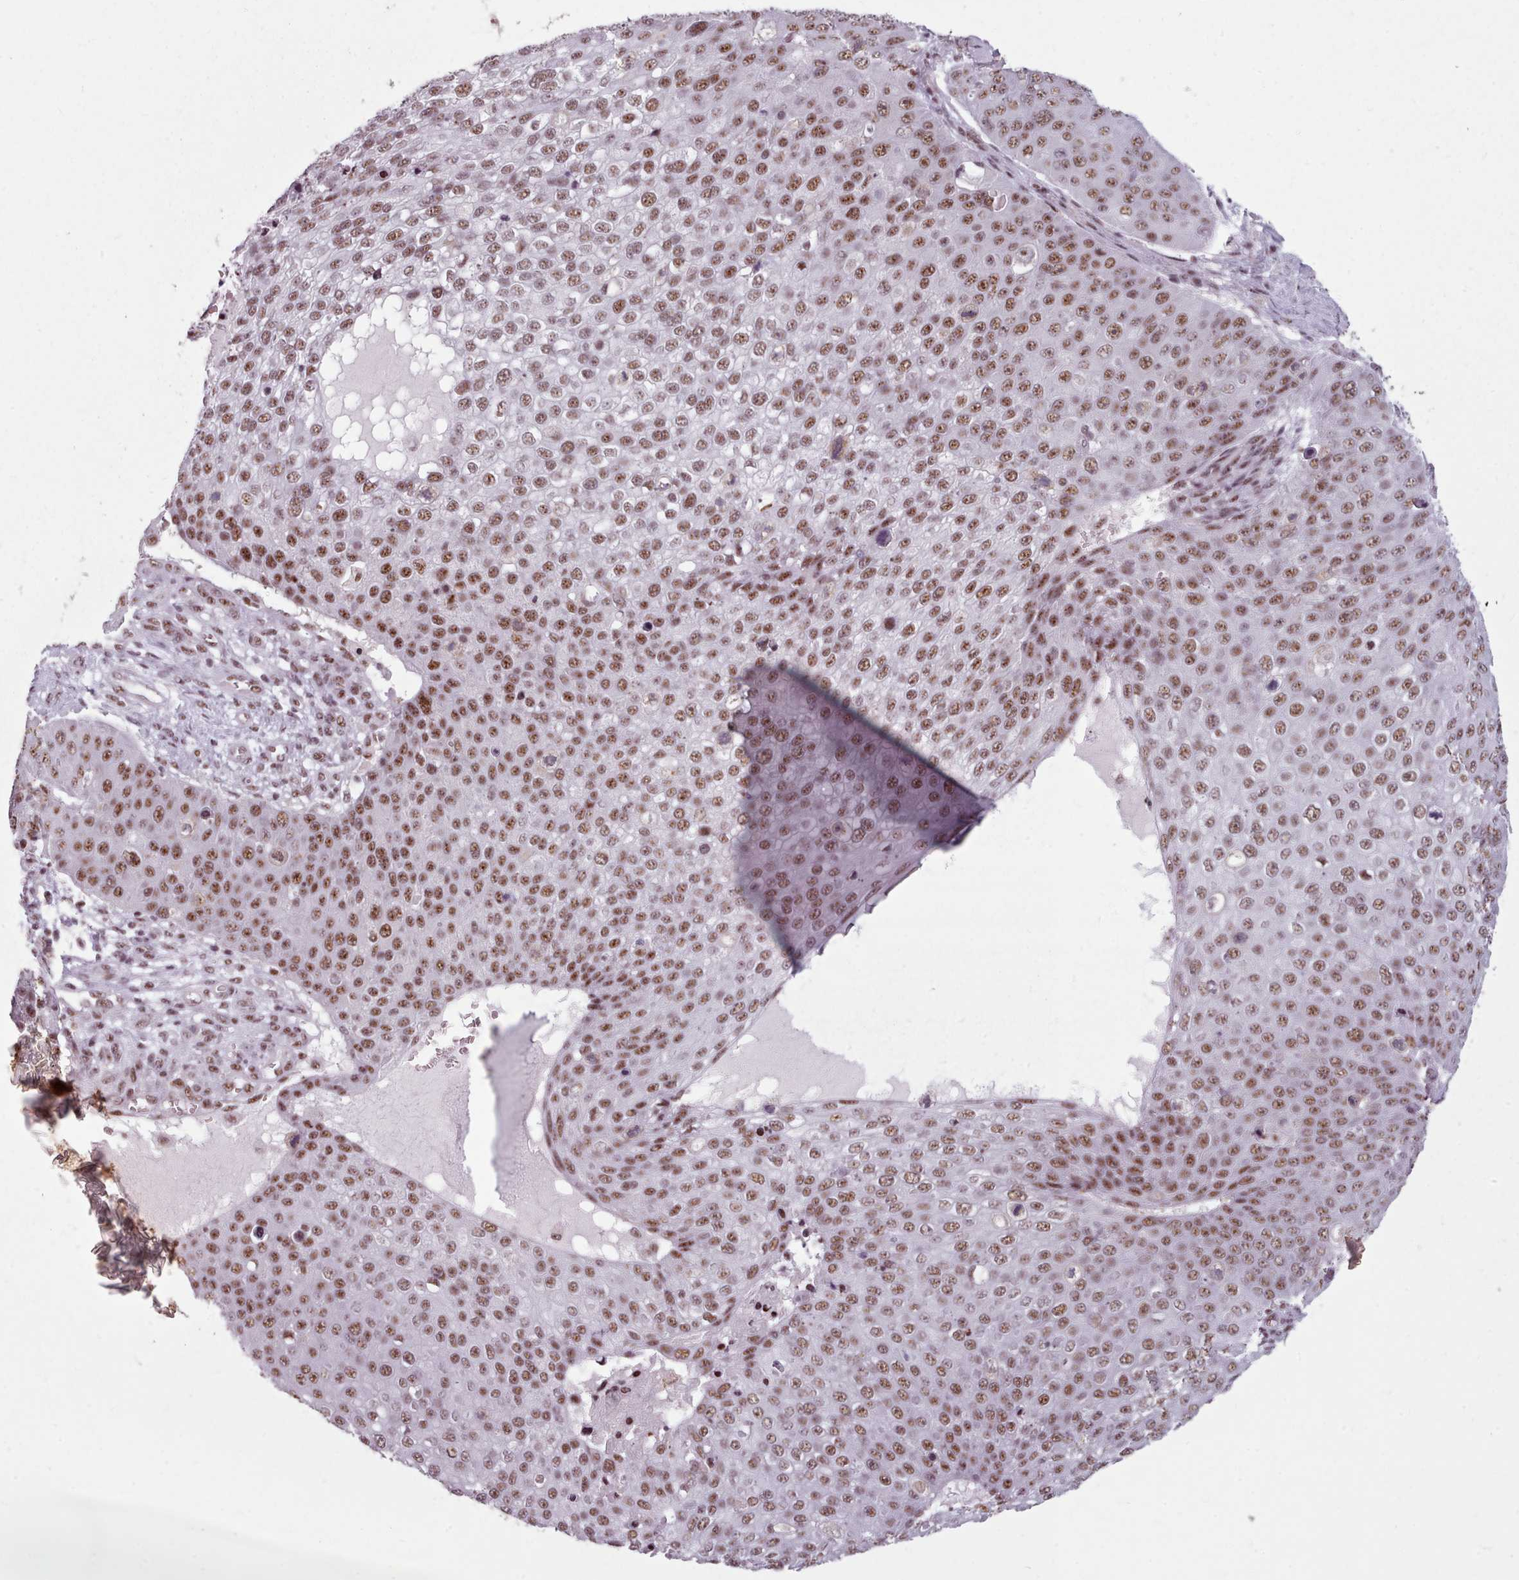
{"staining": {"intensity": "moderate", "quantity": ">75%", "location": "nuclear"}, "tissue": "skin cancer", "cell_type": "Tumor cells", "image_type": "cancer", "snomed": [{"axis": "morphology", "description": "Squamous cell carcinoma, NOS"}, {"axis": "topography", "description": "Skin"}], "caption": "High-magnification brightfield microscopy of squamous cell carcinoma (skin) stained with DAB (brown) and counterstained with hematoxylin (blue). tumor cells exhibit moderate nuclear staining is identified in about>75% of cells.", "gene": "SRRM1", "patient": {"sex": "male", "age": 71}}